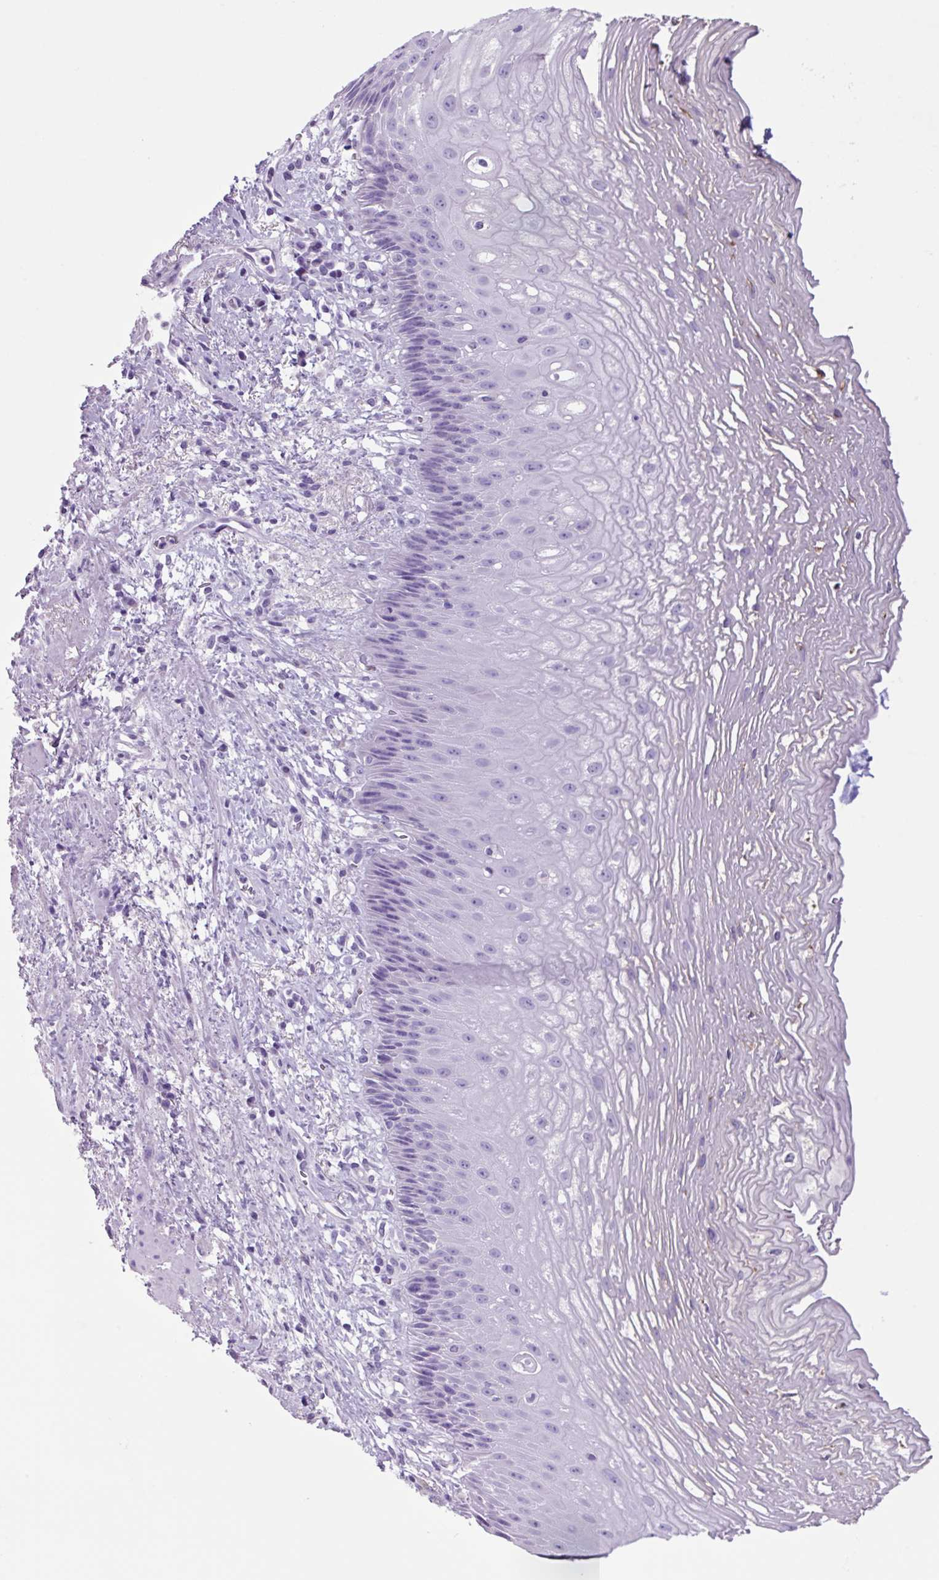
{"staining": {"intensity": "negative", "quantity": "none", "location": "none"}, "tissue": "esophagus", "cell_type": "Squamous epithelial cells", "image_type": "normal", "snomed": [{"axis": "morphology", "description": "Normal tissue, NOS"}, {"axis": "topography", "description": "Esophagus"}], "caption": "This is an IHC micrograph of benign esophagus. There is no positivity in squamous epithelial cells.", "gene": "AGO3", "patient": {"sex": "male", "age": 60}}